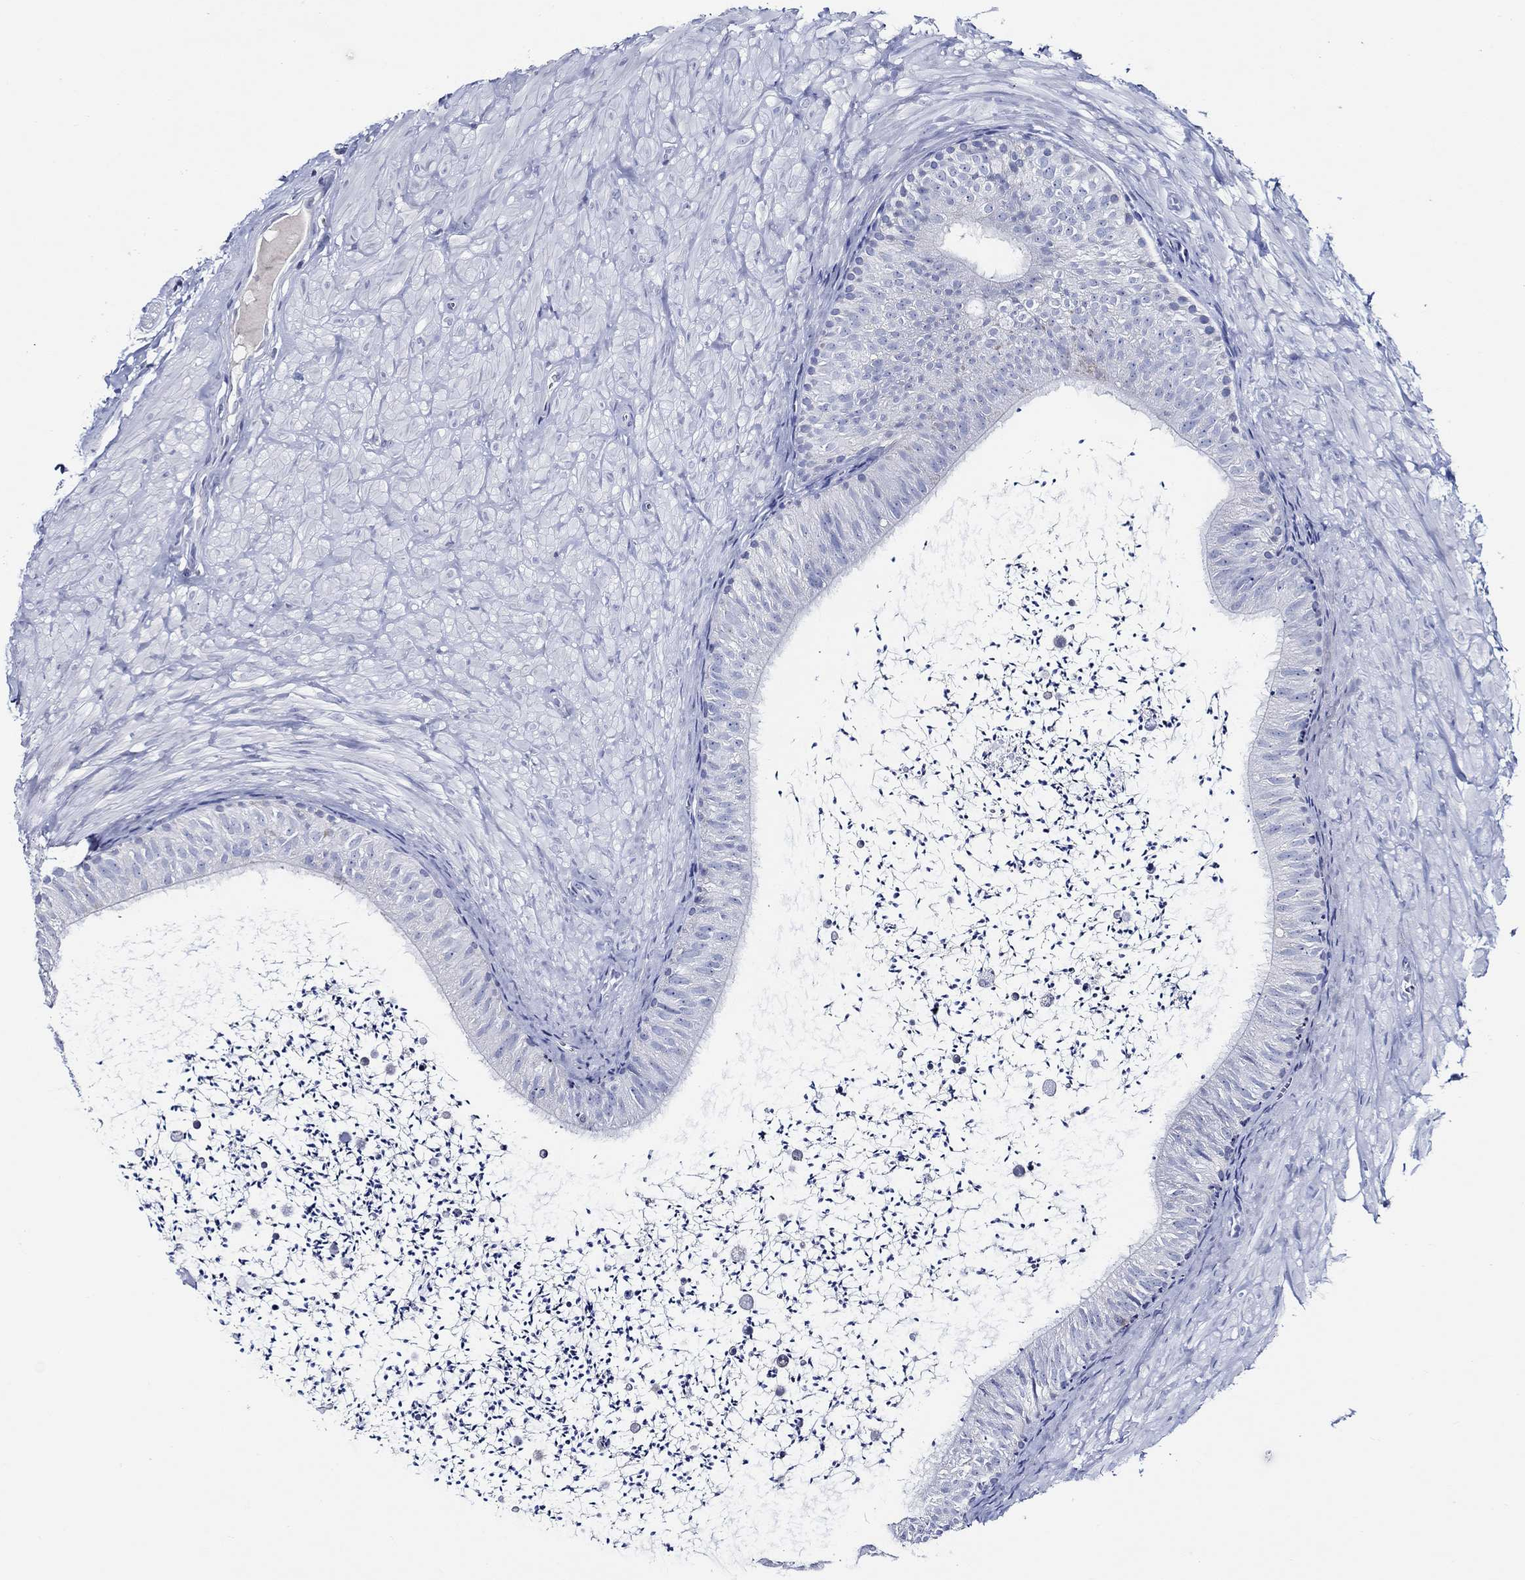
{"staining": {"intensity": "negative", "quantity": "none", "location": "none"}, "tissue": "epididymis", "cell_type": "Glandular cells", "image_type": "normal", "snomed": [{"axis": "morphology", "description": "Normal tissue, NOS"}, {"axis": "topography", "description": "Epididymis"}], "caption": "An immunohistochemistry (IHC) photomicrograph of benign epididymis is shown. There is no staining in glandular cells of epididymis.", "gene": "SKOR1", "patient": {"sex": "male", "age": 32}}